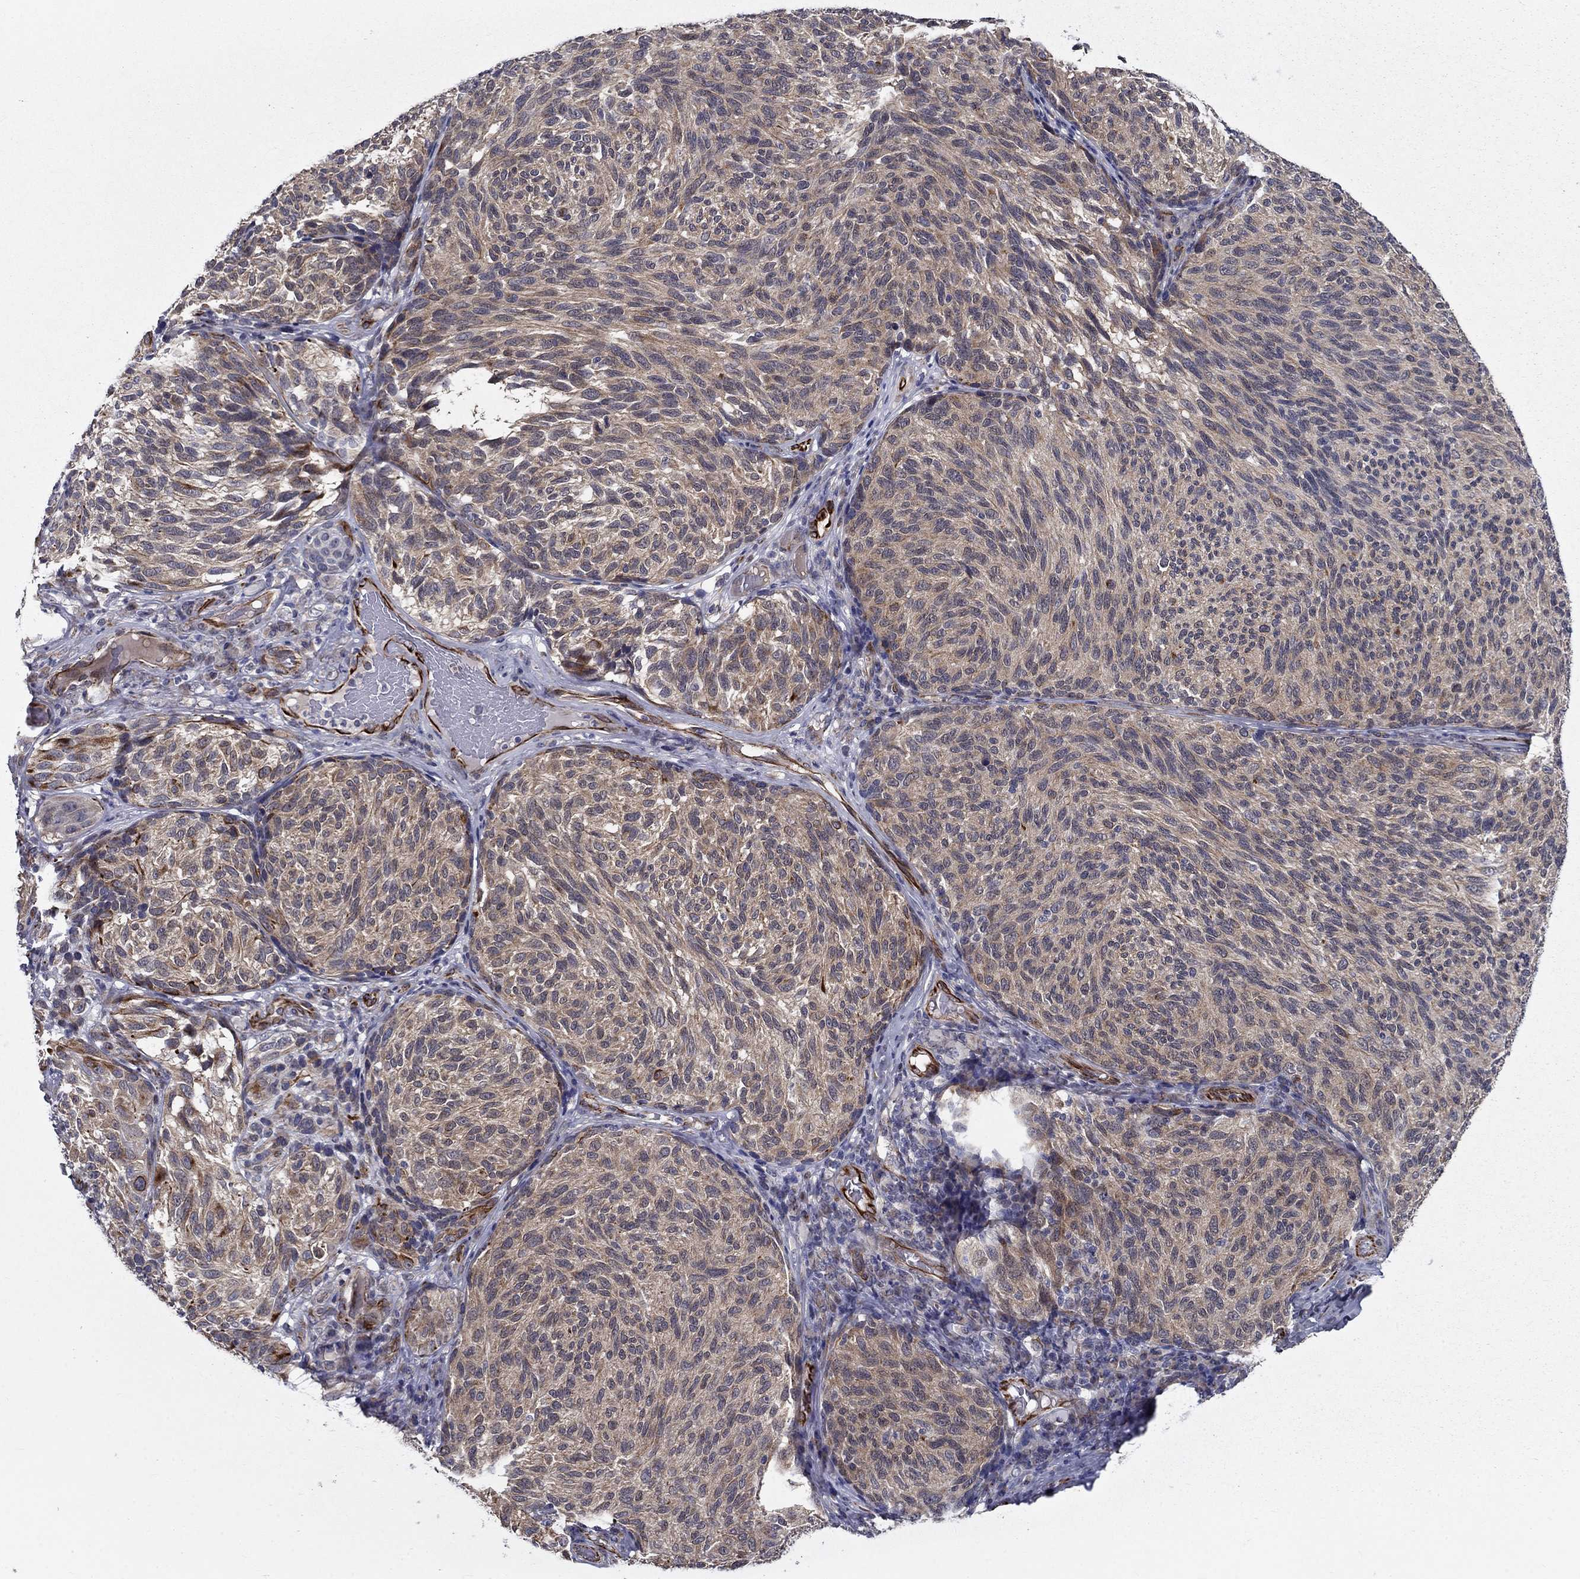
{"staining": {"intensity": "weak", "quantity": ">75%", "location": "cytoplasmic/membranous"}, "tissue": "melanoma", "cell_type": "Tumor cells", "image_type": "cancer", "snomed": [{"axis": "morphology", "description": "Malignant melanoma, NOS"}, {"axis": "topography", "description": "Skin"}], "caption": "Brown immunohistochemical staining in human melanoma displays weak cytoplasmic/membranous positivity in about >75% of tumor cells. Using DAB (3,3'-diaminobenzidine) (brown) and hematoxylin (blue) stains, captured at high magnification using brightfield microscopy.", "gene": "LACTB2", "patient": {"sex": "female", "age": 73}}